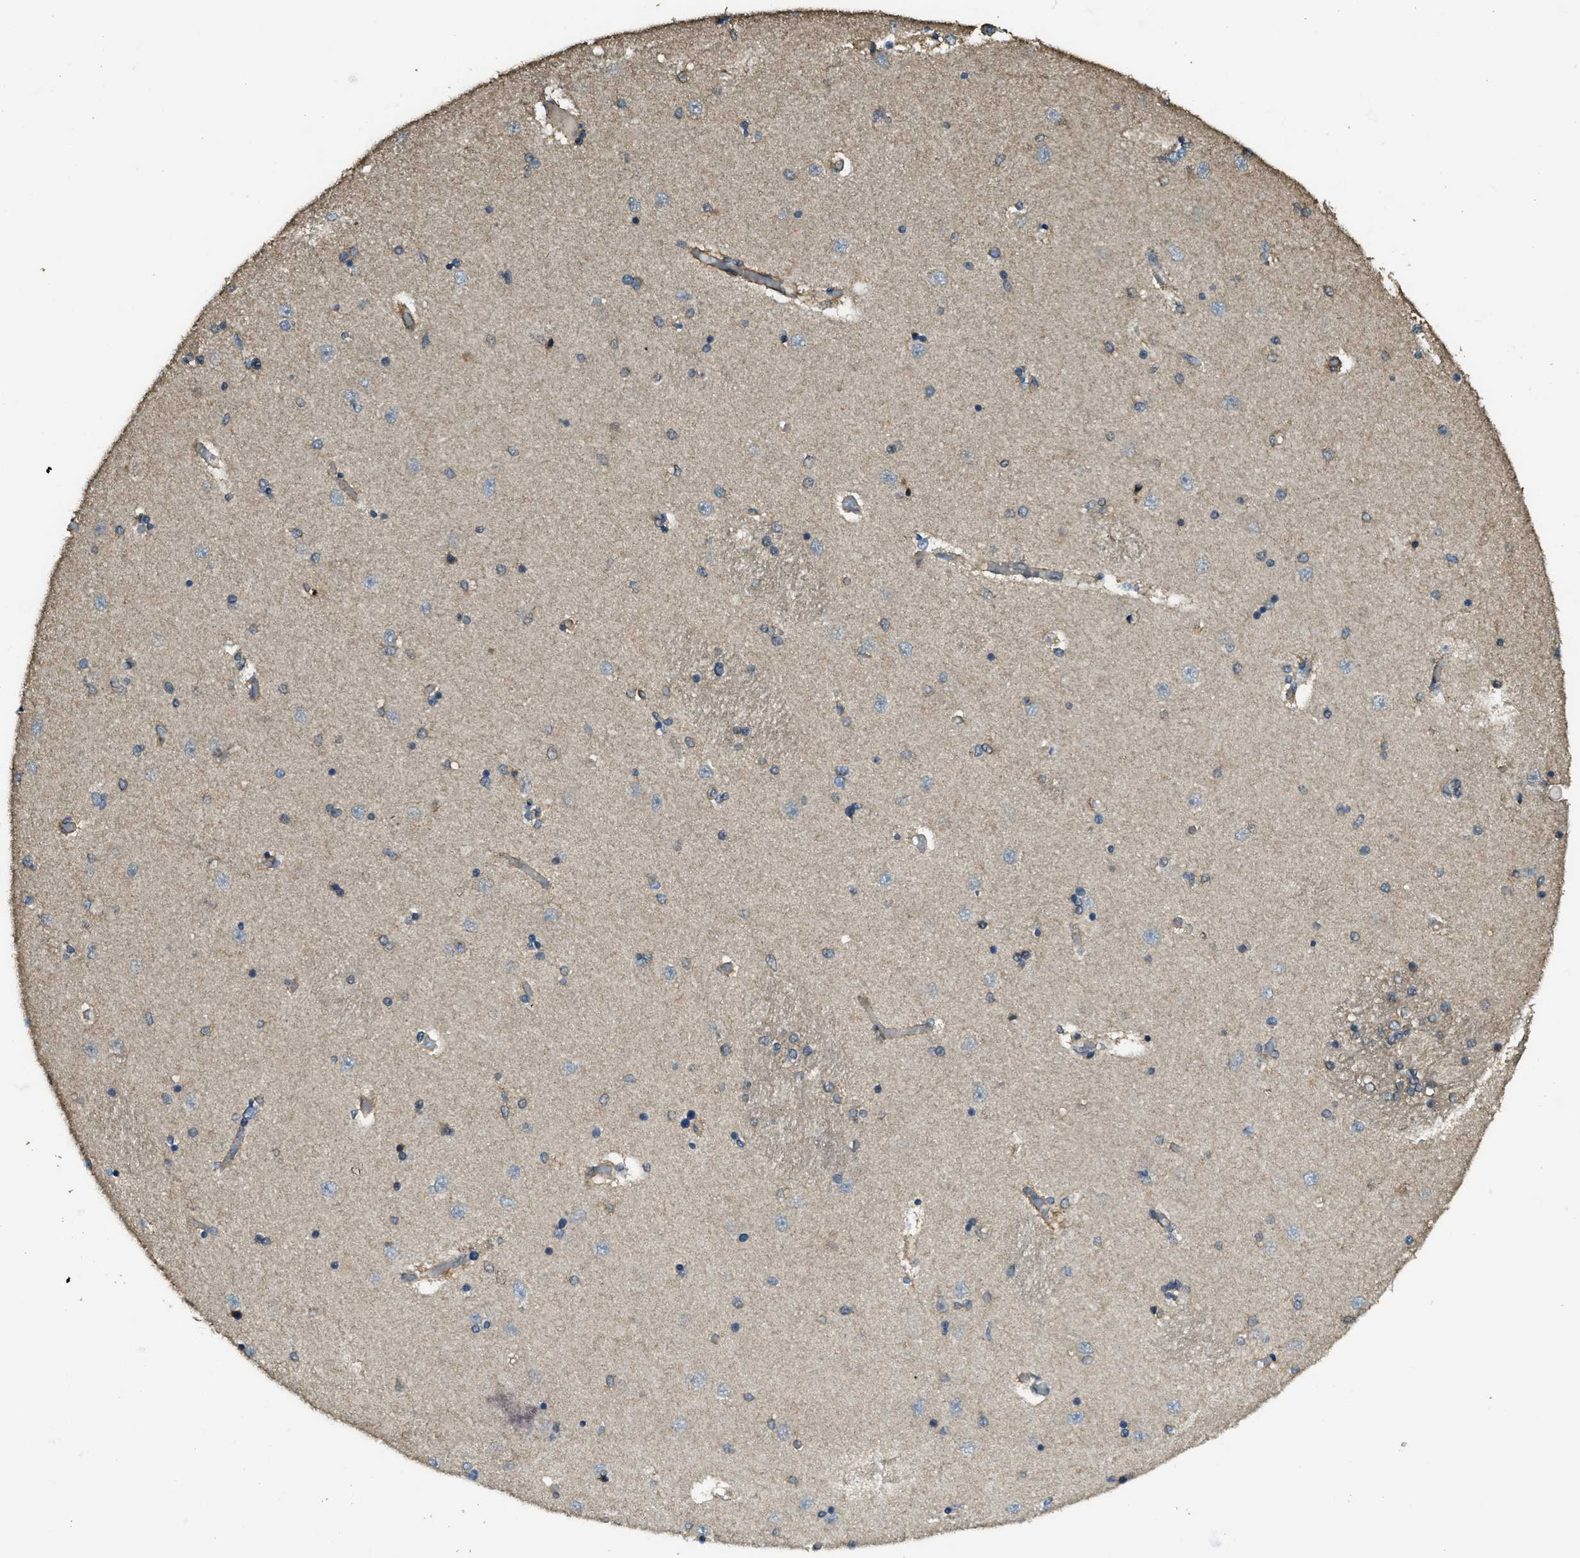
{"staining": {"intensity": "moderate", "quantity": "<25%", "location": "cytoplasmic/membranous"}, "tissue": "hippocampus", "cell_type": "Glial cells", "image_type": "normal", "snomed": [{"axis": "morphology", "description": "Normal tissue, NOS"}, {"axis": "topography", "description": "Hippocampus"}], "caption": "Protein expression analysis of benign hippocampus shows moderate cytoplasmic/membranous positivity in approximately <25% of glial cells.", "gene": "CD276", "patient": {"sex": "female", "age": 54}}